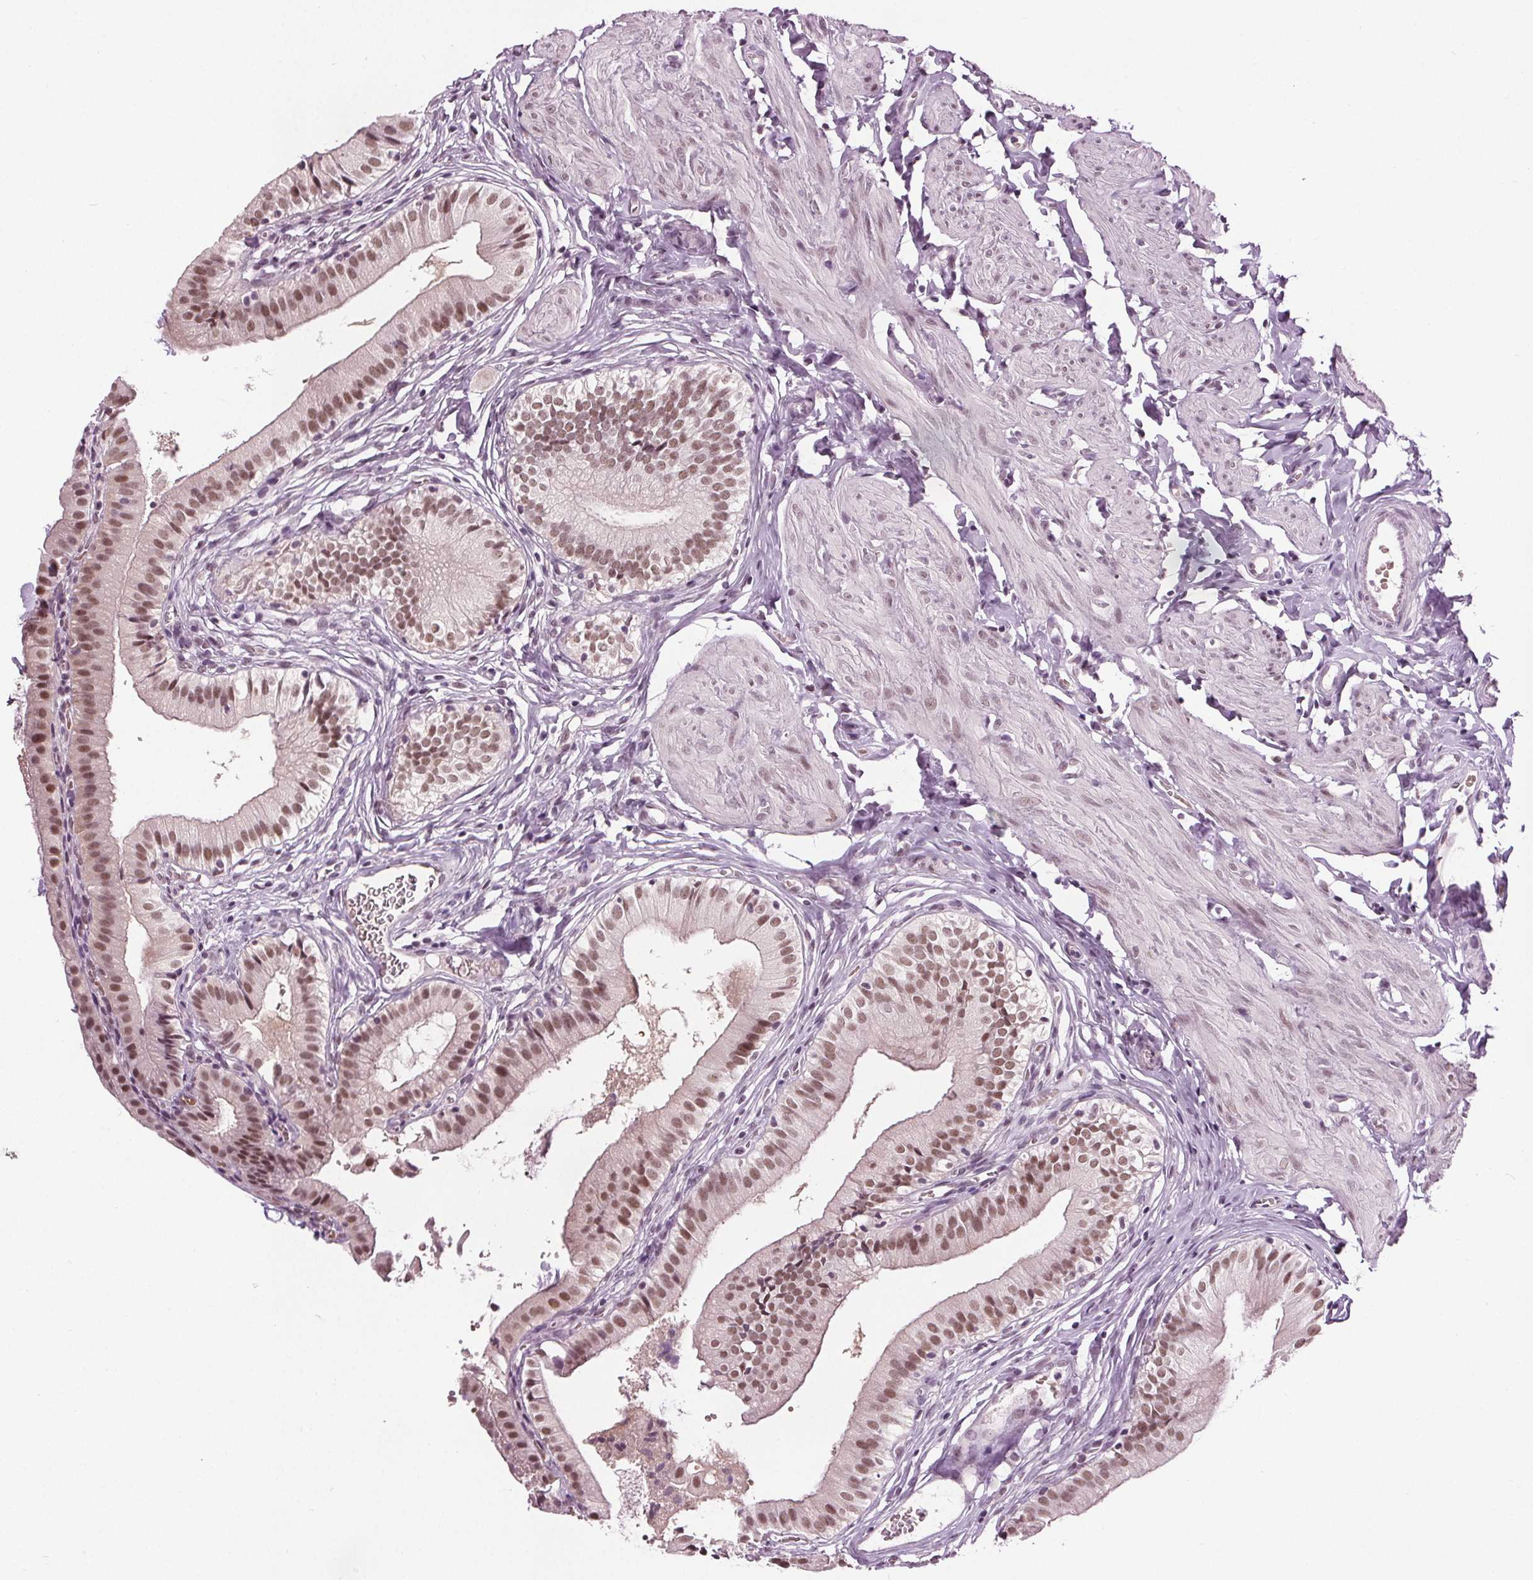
{"staining": {"intensity": "moderate", "quantity": ">75%", "location": "nuclear"}, "tissue": "gallbladder", "cell_type": "Glandular cells", "image_type": "normal", "snomed": [{"axis": "morphology", "description": "Normal tissue, NOS"}, {"axis": "topography", "description": "Gallbladder"}], "caption": "Immunohistochemistry of unremarkable human gallbladder shows medium levels of moderate nuclear expression in about >75% of glandular cells.", "gene": "IWS1", "patient": {"sex": "female", "age": 47}}